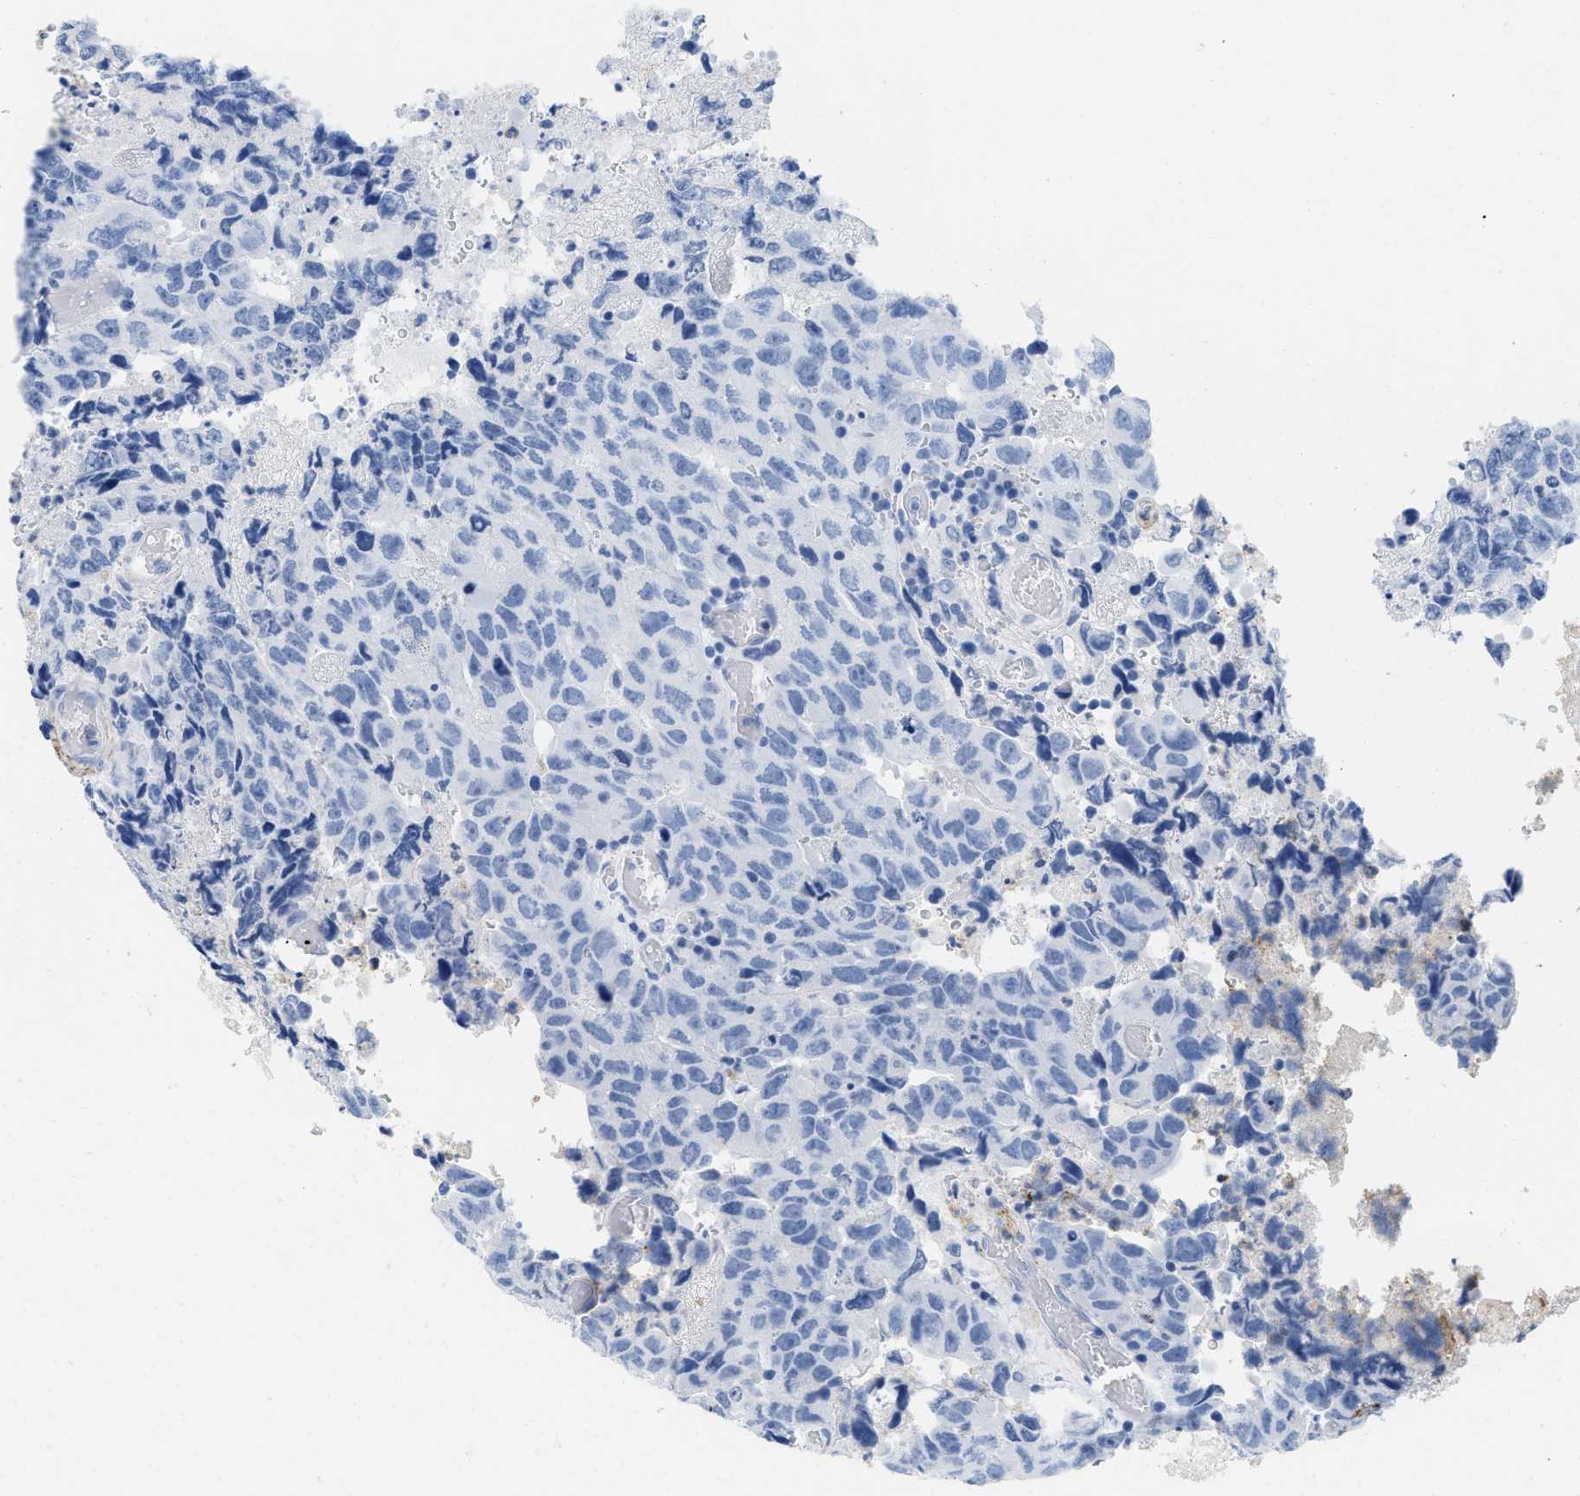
{"staining": {"intensity": "negative", "quantity": "none", "location": "none"}, "tissue": "testis cancer", "cell_type": "Tumor cells", "image_type": "cancer", "snomed": [{"axis": "morphology", "description": "Necrosis, NOS"}, {"axis": "morphology", "description": "Carcinoma, Embryonal, NOS"}, {"axis": "topography", "description": "Testis"}], "caption": "Immunohistochemistry (IHC) histopathology image of human embryonal carcinoma (testis) stained for a protein (brown), which shows no positivity in tumor cells.", "gene": "CR1", "patient": {"sex": "male", "age": 19}}